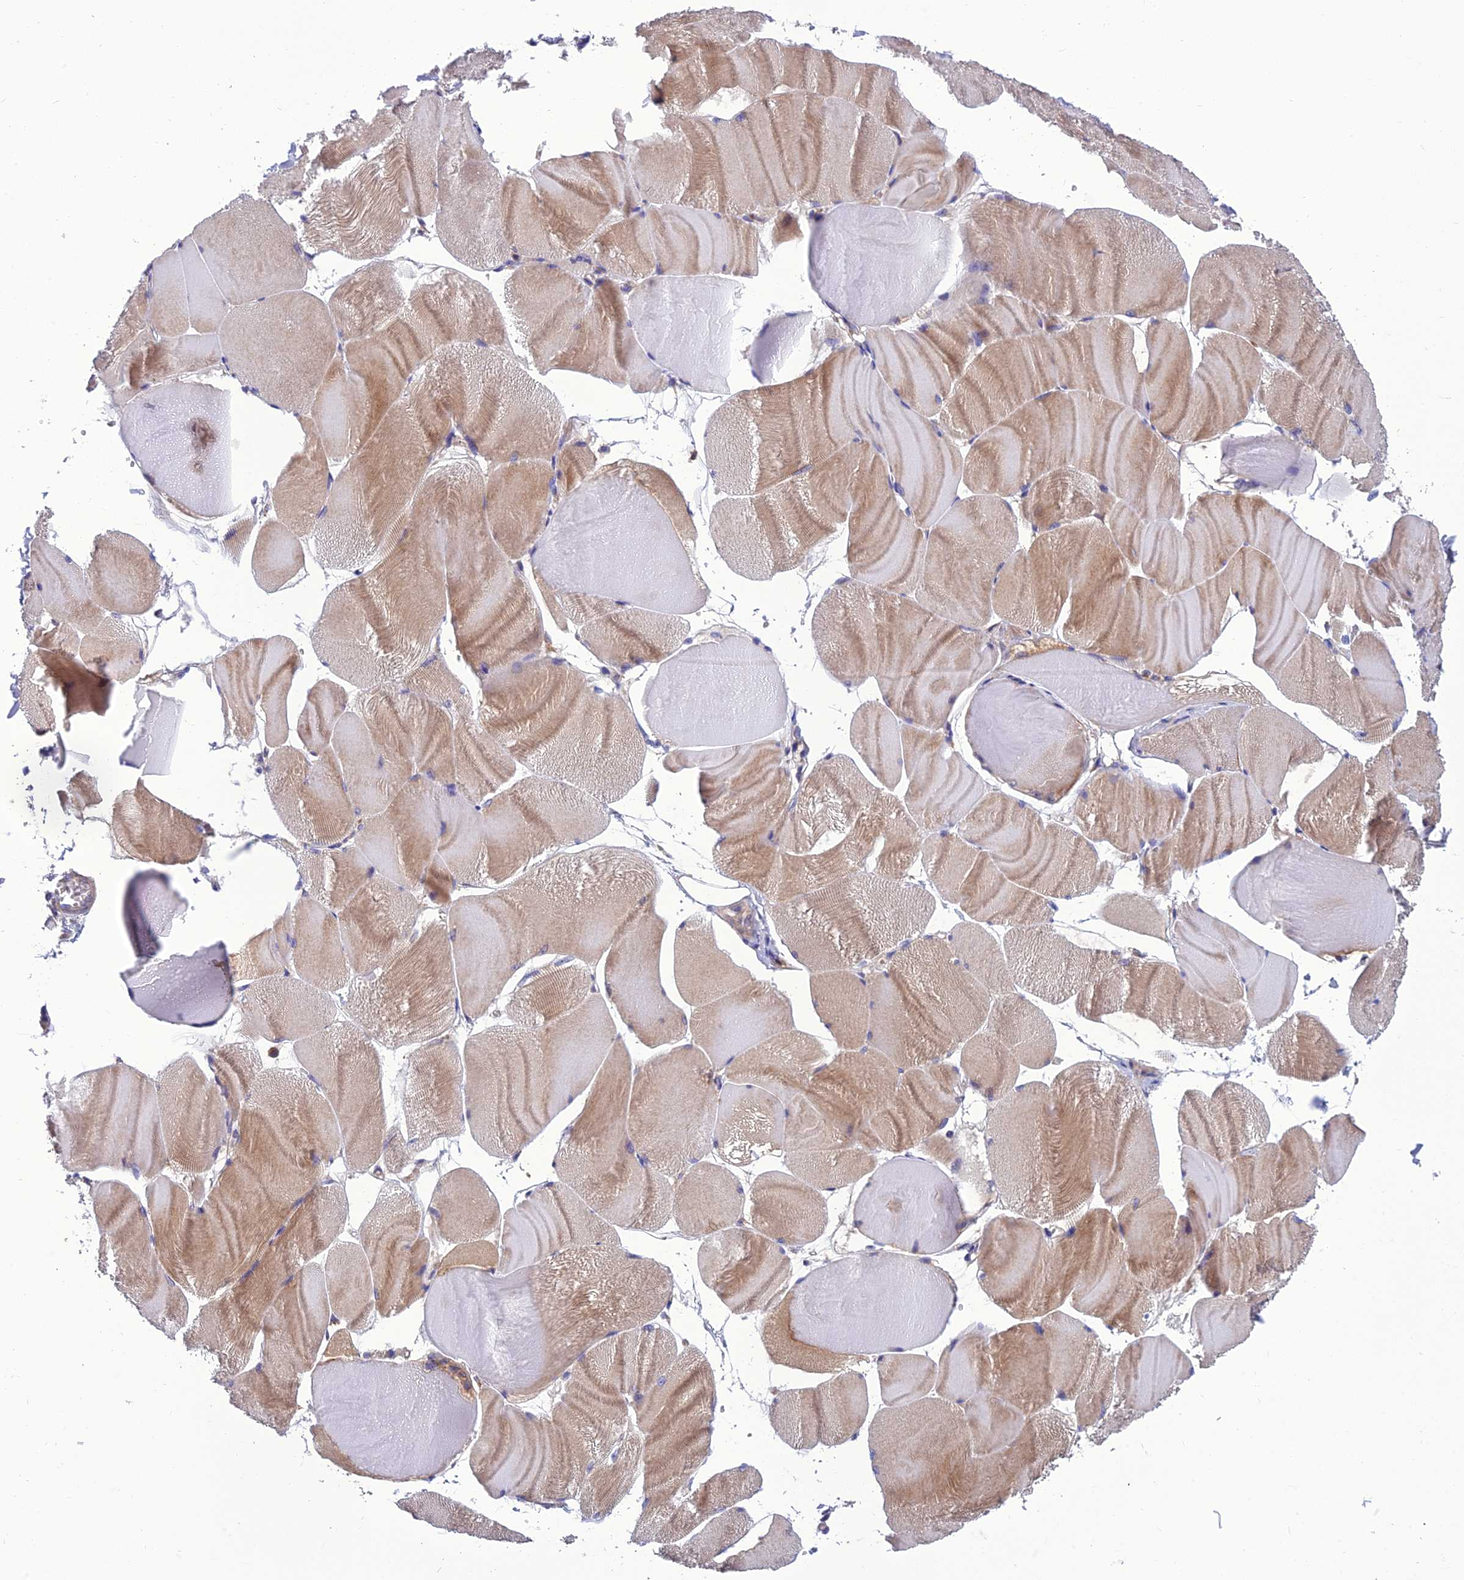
{"staining": {"intensity": "weak", "quantity": ">75%", "location": "cytoplasmic/membranous"}, "tissue": "skeletal muscle", "cell_type": "Myocytes", "image_type": "normal", "snomed": [{"axis": "morphology", "description": "Normal tissue, NOS"}, {"axis": "morphology", "description": "Basal cell carcinoma"}, {"axis": "topography", "description": "Skeletal muscle"}], "caption": "An IHC histopathology image of benign tissue is shown. Protein staining in brown labels weak cytoplasmic/membranous positivity in skeletal muscle within myocytes. (Stains: DAB in brown, nuclei in blue, Microscopy: brightfield microscopy at high magnification).", "gene": "UMAD1", "patient": {"sex": "female", "age": 64}}